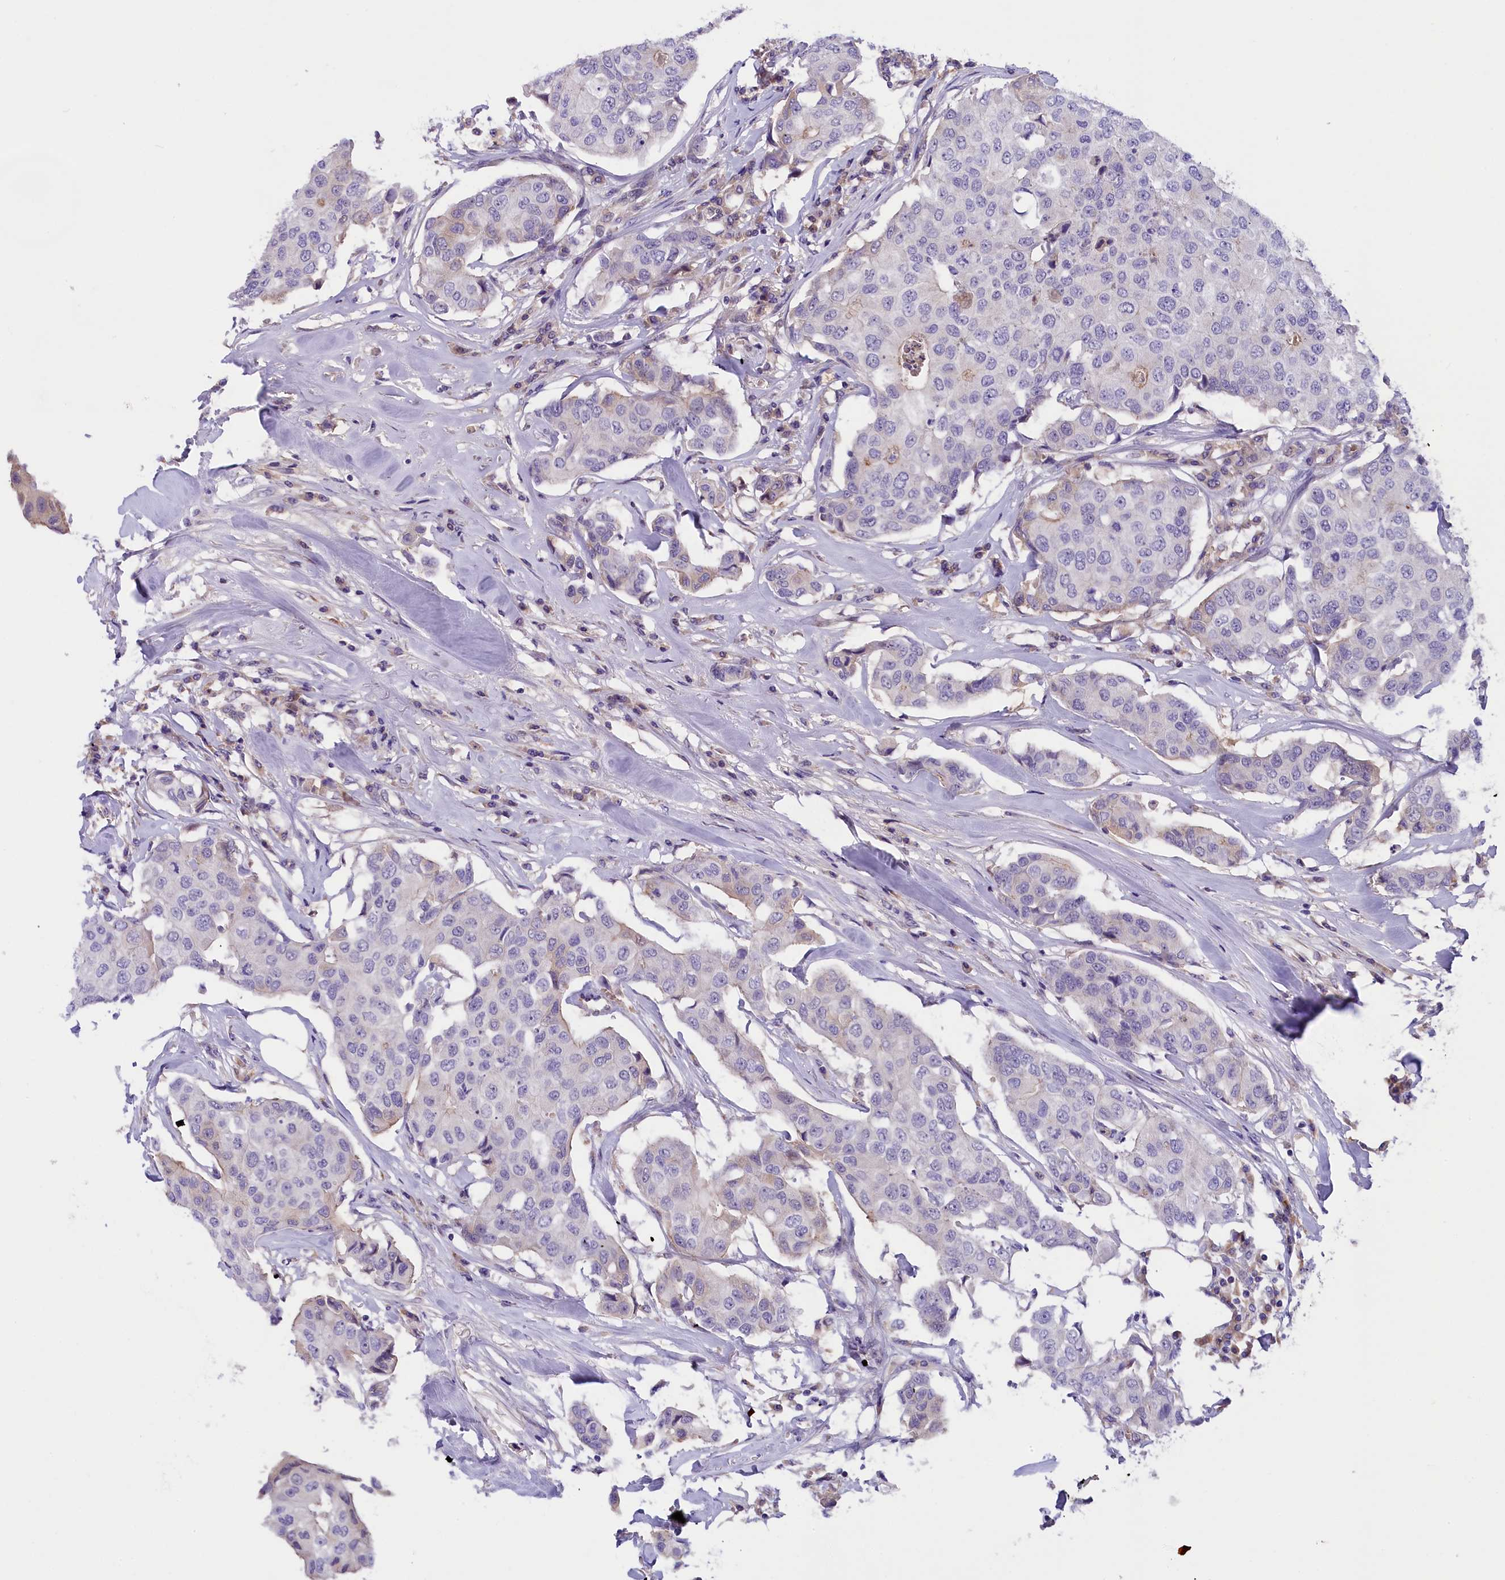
{"staining": {"intensity": "negative", "quantity": "none", "location": "none"}, "tissue": "breast cancer", "cell_type": "Tumor cells", "image_type": "cancer", "snomed": [{"axis": "morphology", "description": "Duct carcinoma"}, {"axis": "topography", "description": "Breast"}], "caption": "IHC image of neoplastic tissue: breast infiltrating ductal carcinoma stained with DAB shows no significant protein staining in tumor cells.", "gene": "CCDC32", "patient": {"sex": "female", "age": 80}}